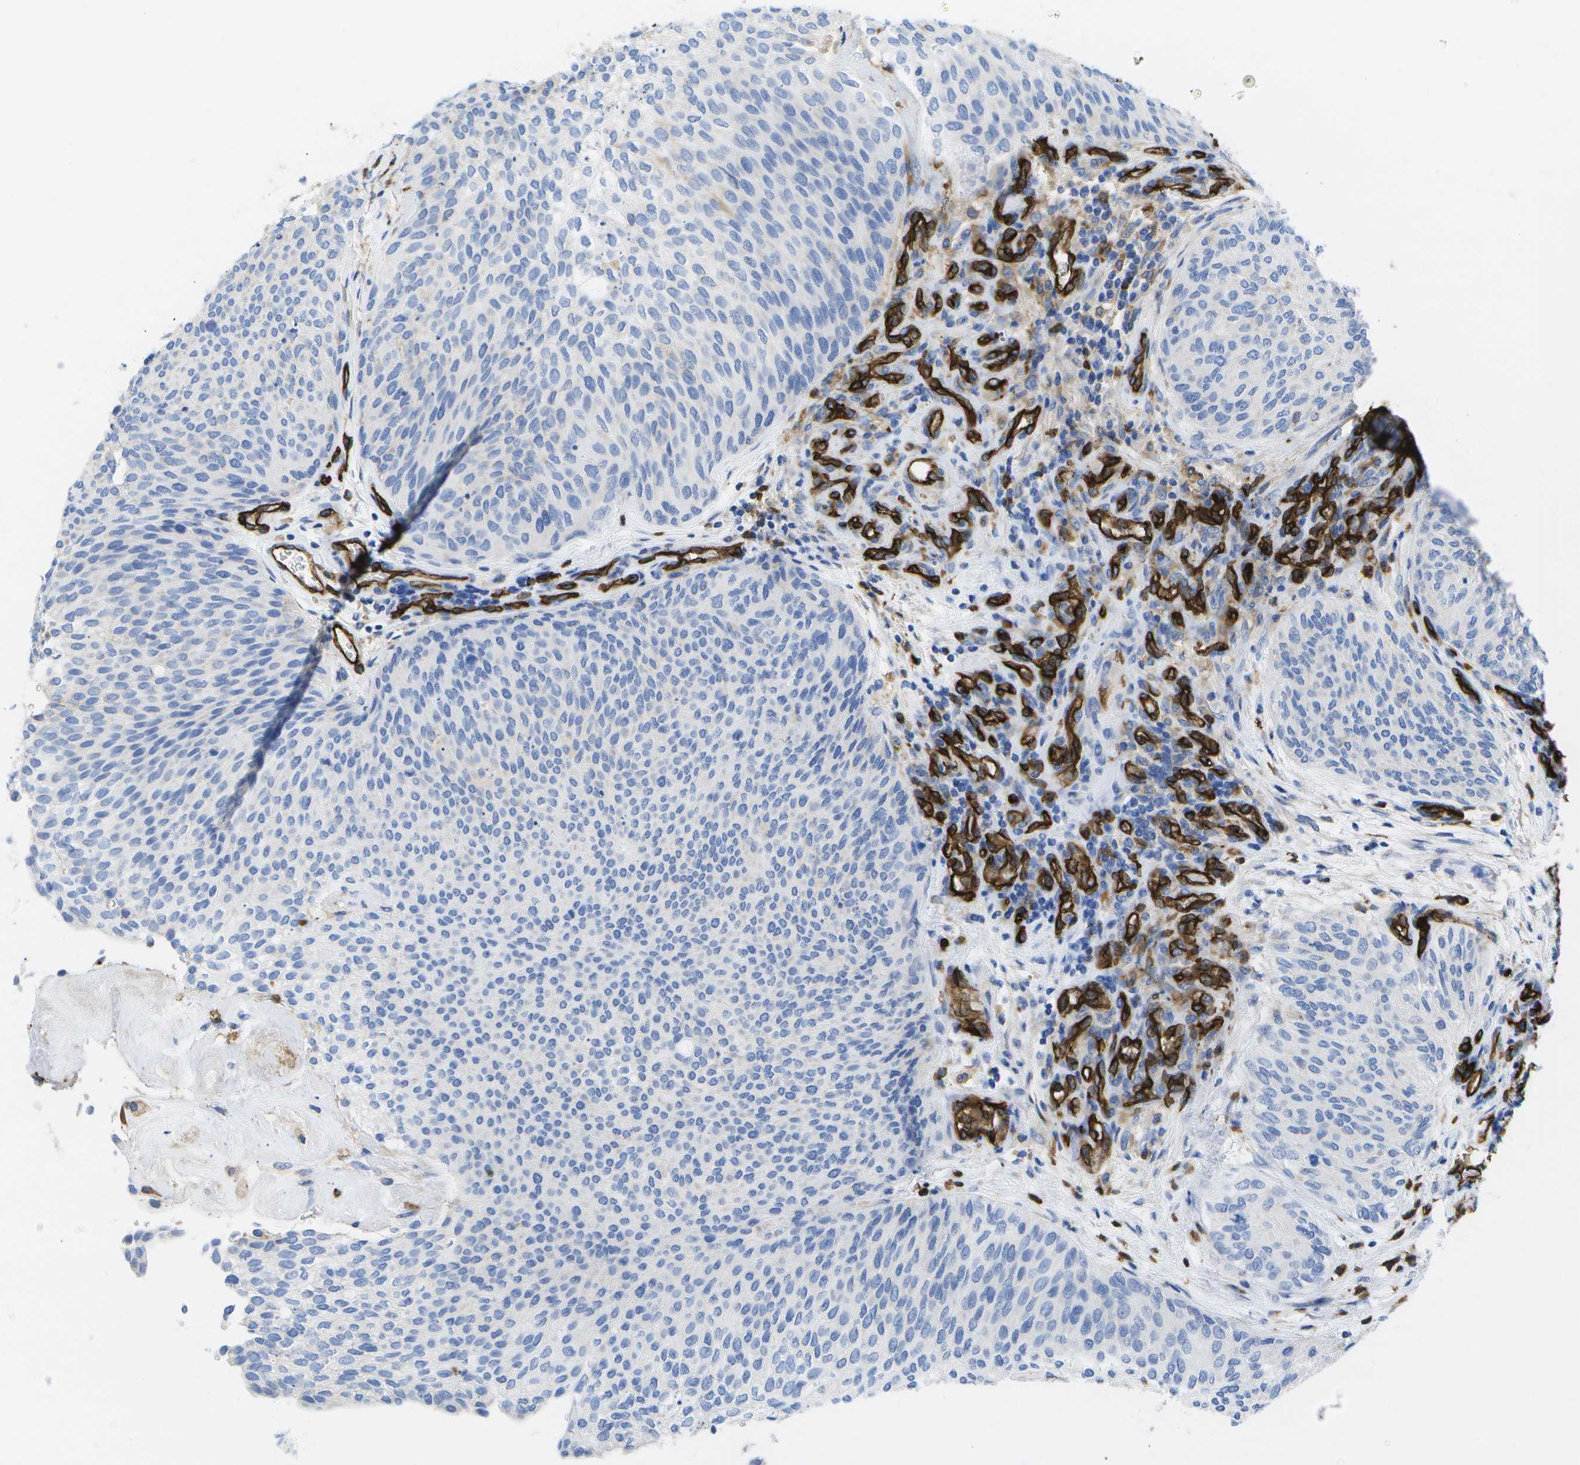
{"staining": {"intensity": "negative", "quantity": "none", "location": "none"}, "tissue": "urothelial cancer", "cell_type": "Tumor cells", "image_type": "cancer", "snomed": [{"axis": "morphology", "description": "Urothelial carcinoma, Low grade"}, {"axis": "topography", "description": "Urinary bladder"}], "caption": "Tumor cells are negative for protein expression in human urothelial cancer. The staining is performed using DAB (3,3'-diaminobenzidine) brown chromogen with nuclei counter-stained in using hematoxylin.", "gene": "DYSF", "patient": {"sex": "female", "age": 79}}